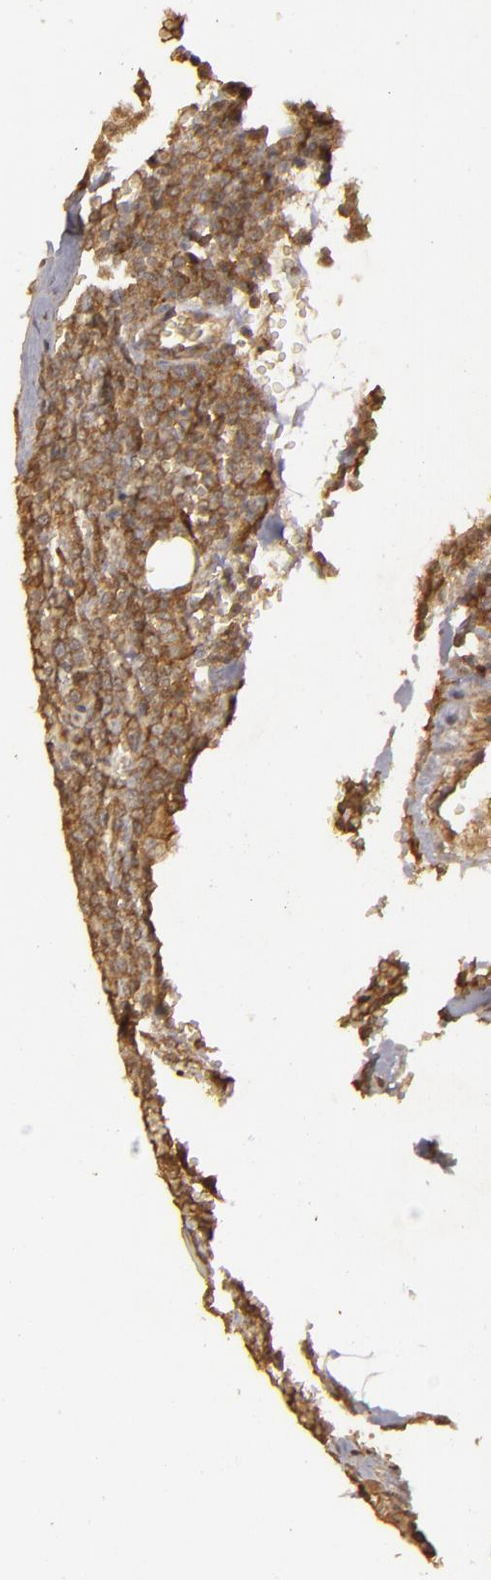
{"staining": {"intensity": "strong", "quantity": ">75%", "location": "cytoplasmic/membranous"}, "tissue": "lymphoma", "cell_type": "Tumor cells", "image_type": "cancer", "snomed": [{"axis": "morphology", "description": "Malignant lymphoma, non-Hodgkin's type, Low grade"}, {"axis": "topography", "description": "Lymph node"}], "caption": "Immunohistochemistry of malignant lymphoma, non-Hodgkin's type (low-grade) demonstrates high levels of strong cytoplasmic/membranous expression in about >75% of tumor cells. The staining was performed using DAB, with brown indicating positive protein expression. Nuclei are stained blue with hematoxylin.", "gene": "HRAS", "patient": {"sex": "male", "age": 50}}